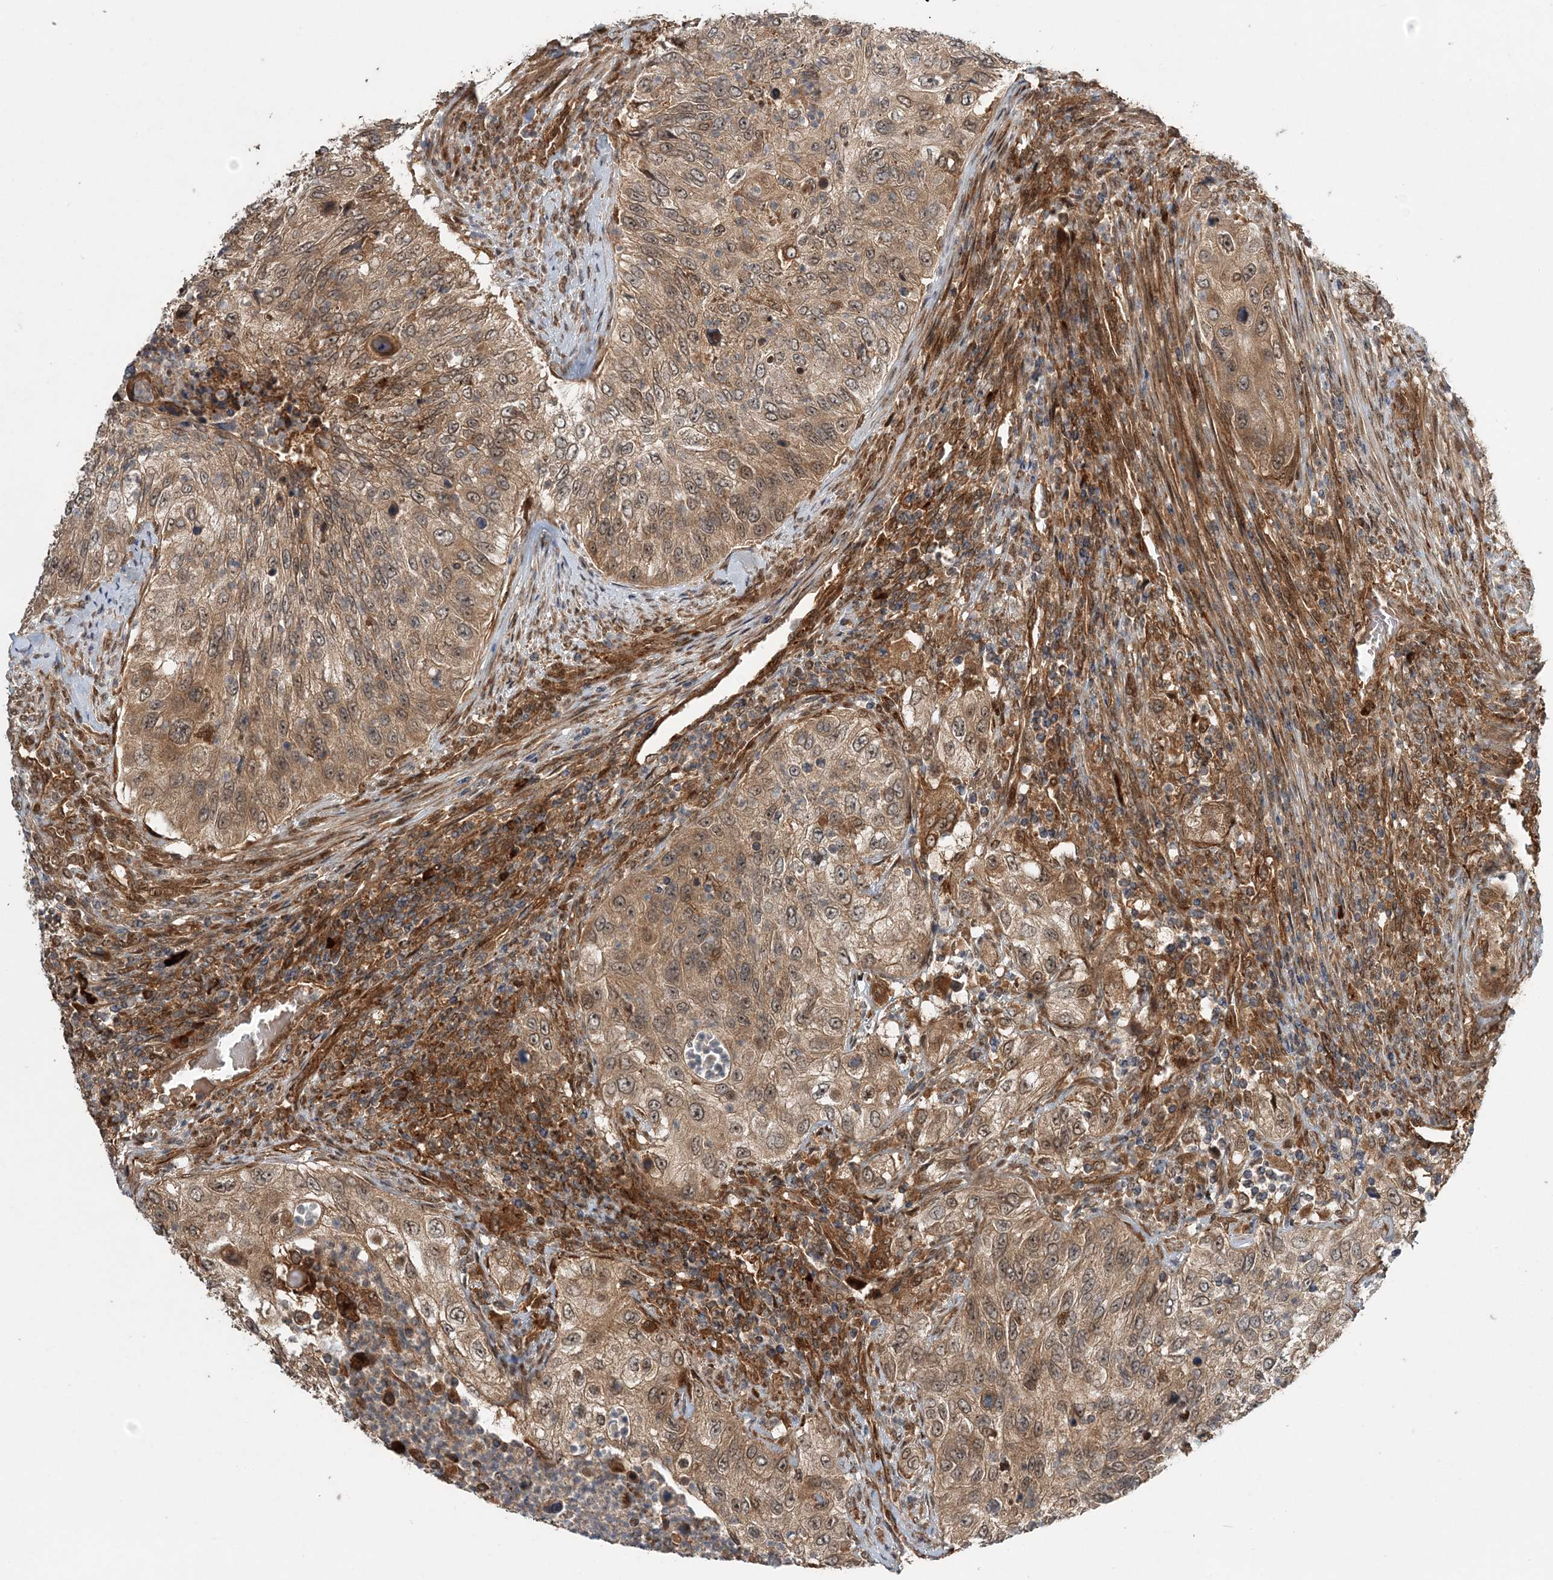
{"staining": {"intensity": "moderate", "quantity": ">75%", "location": "cytoplasmic/membranous"}, "tissue": "urothelial cancer", "cell_type": "Tumor cells", "image_type": "cancer", "snomed": [{"axis": "morphology", "description": "Urothelial carcinoma, High grade"}, {"axis": "topography", "description": "Urinary bladder"}], "caption": "DAB immunohistochemical staining of human high-grade urothelial carcinoma shows moderate cytoplasmic/membranous protein staining in approximately >75% of tumor cells. The protein is stained brown, and the nuclei are stained in blue (DAB (3,3'-diaminobenzidine) IHC with brightfield microscopy, high magnification).", "gene": "UBTD2", "patient": {"sex": "female", "age": 60}}